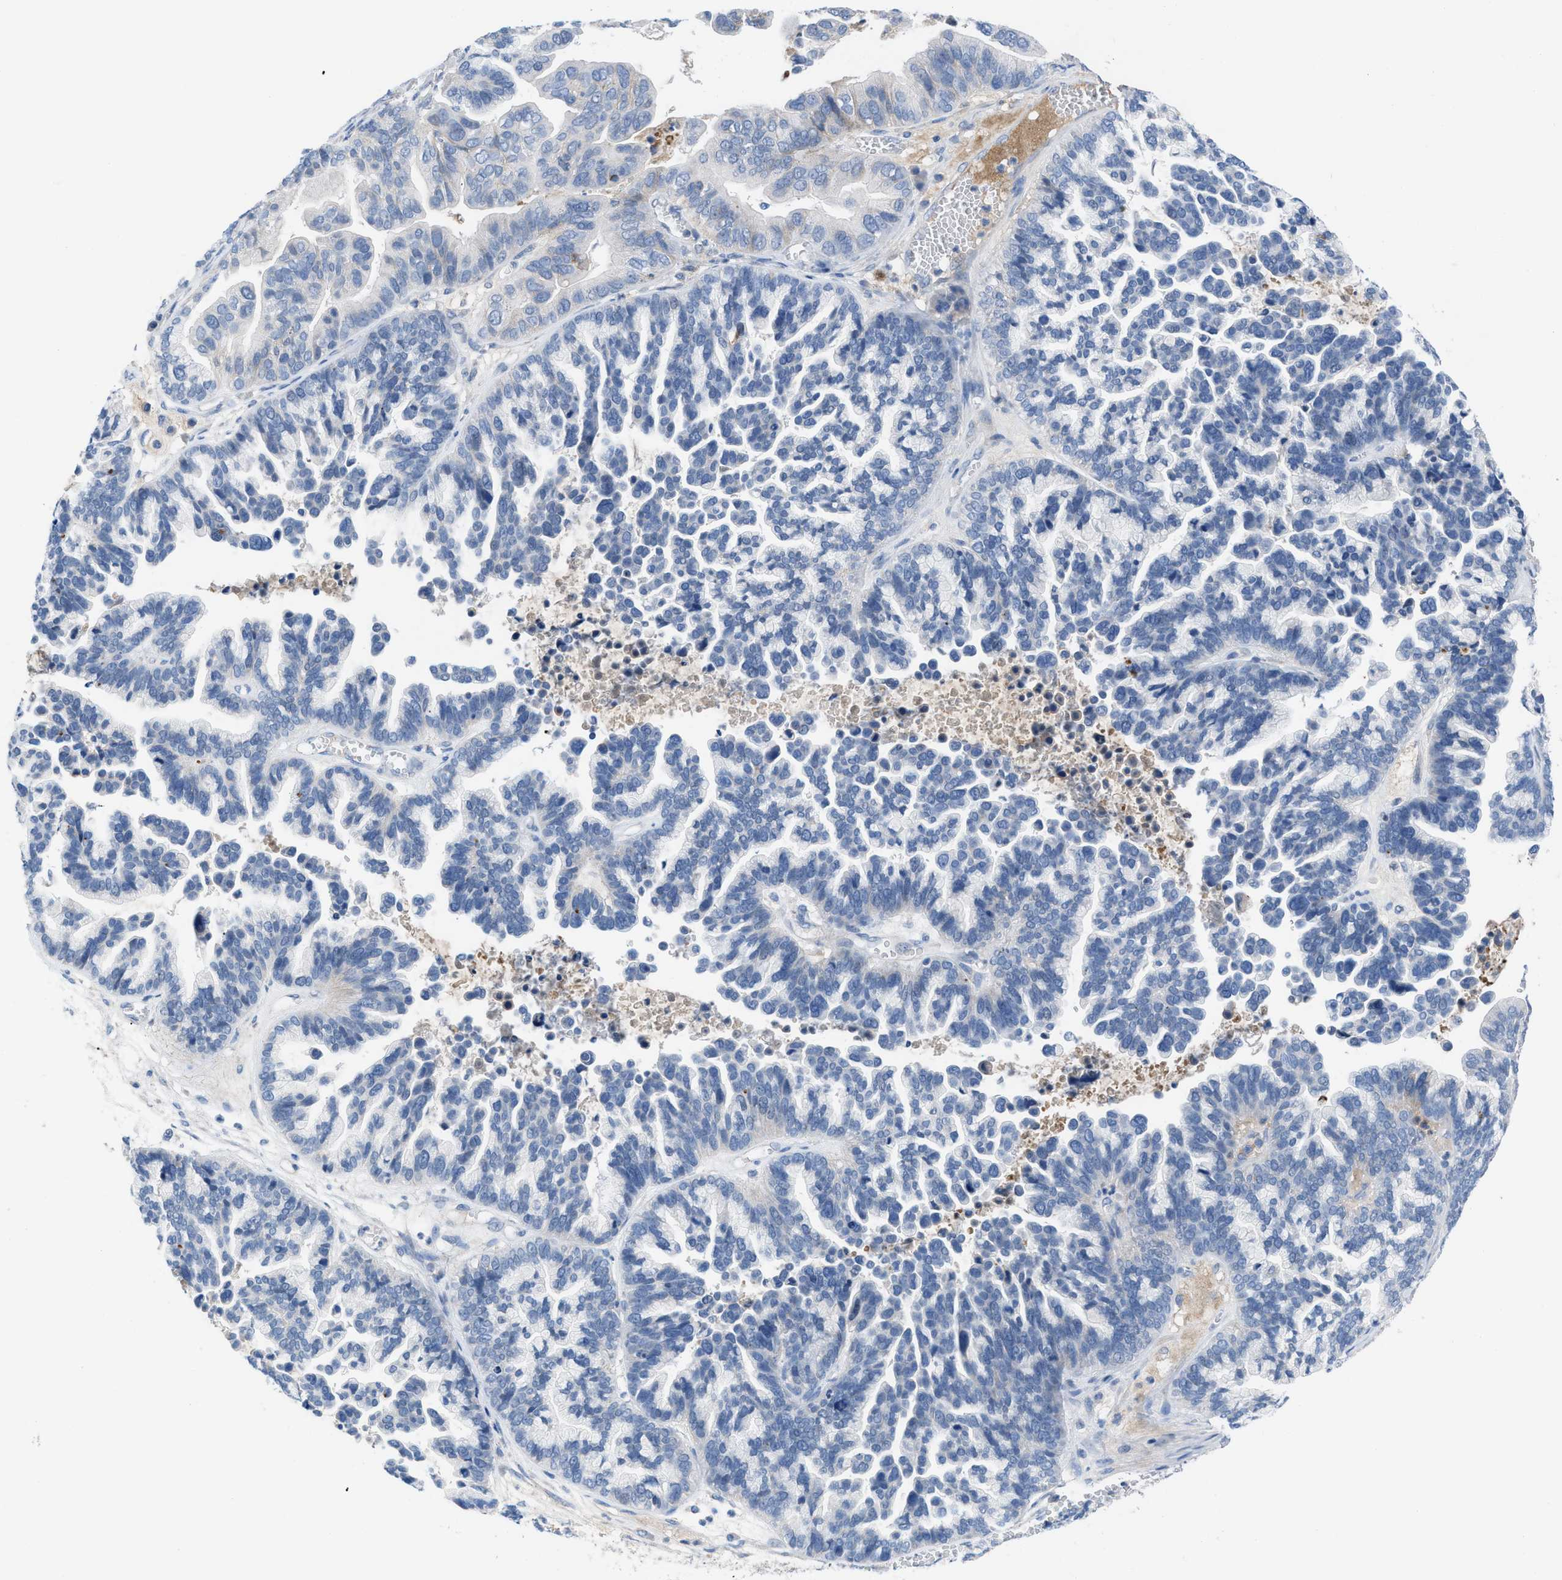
{"staining": {"intensity": "negative", "quantity": "none", "location": "none"}, "tissue": "ovarian cancer", "cell_type": "Tumor cells", "image_type": "cancer", "snomed": [{"axis": "morphology", "description": "Cystadenocarcinoma, serous, NOS"}, {"axis": "topography", "description": "Ovary"}], "caption": "Immunohistochemistry (IHC) of human ovarian cancer (serous cystadenocarcinoma) displays no staining in tumor cells.", "gene": "HPX", "patient": {"sex": "female", "age": 56}}